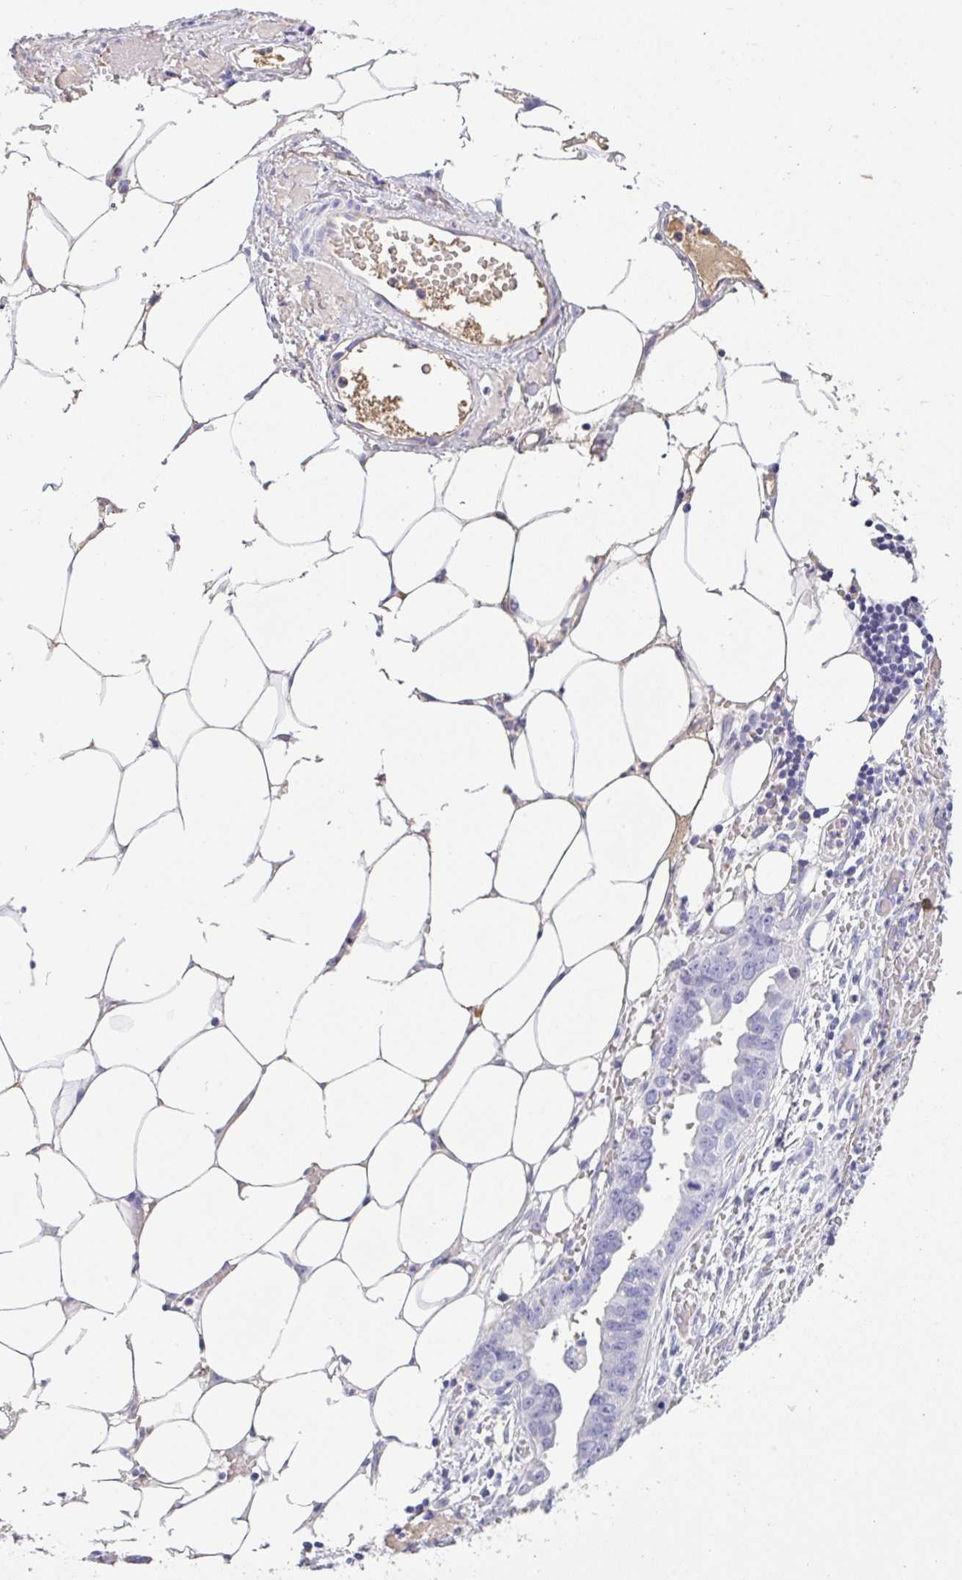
{"staining": {"intensity": "negative", "quantity": "none", "location": "none"}, "tissue": "ovarian cancer", "cell_type": "Tumor cells", "image_type": "cancer", "snomed": [{"axis": "morphology", "description": "Cystadenocarcinoma, serous, NOS"}, {"axis": "topography", "description": "Ovary"}], "caption": "Human ovarian cancer stained for a protein using IHC reveals no expression in tumor cells.", "gene": "HOXC12", "patient": {"sex": "female", "age": 75}}